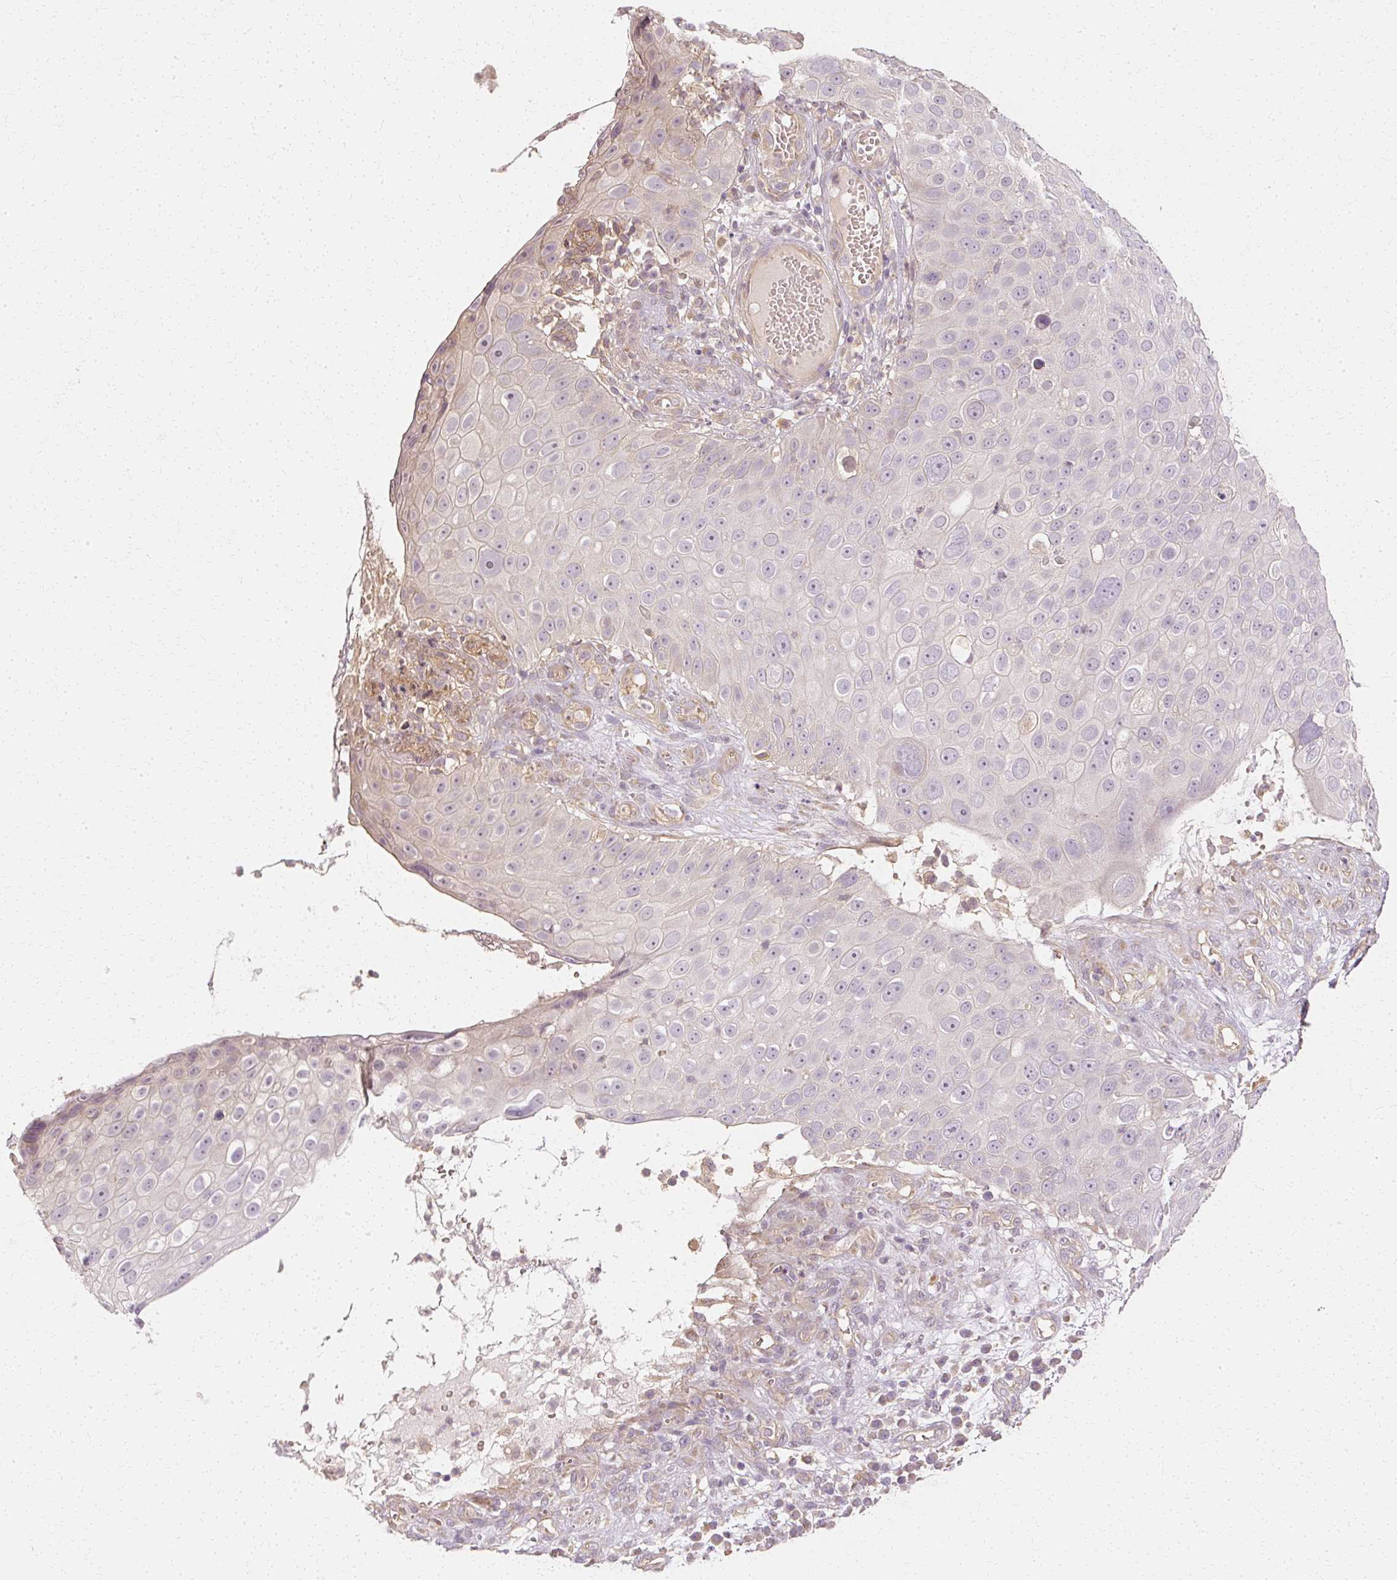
{"staining": {"intensity": "negative", "quantity": "none", "location": "none"}, "tissue": "skin cancer", "cell_type": "Tumor cells", "image_type": "cancer", "snomed": [{"axis": "morphology", "description": "Squamous cell carcinoma, NOS"}, {"axis": "topography", "description": "Skin"}], "caption": "Immunohistochemistry histopathology image of neoplastic tissue: human skin cancer stained with DAB (3,3'-diaminobenzidine) exhibits no significant protein expression in tumor cells. The staining was performed using DAB to visualize the protein expression in brown, while the nuclei were stained in blue with hematoxylin (Magnification: 20x).", "gene": "GNAQ", "patient": {"sex": "male", "age": 71}}